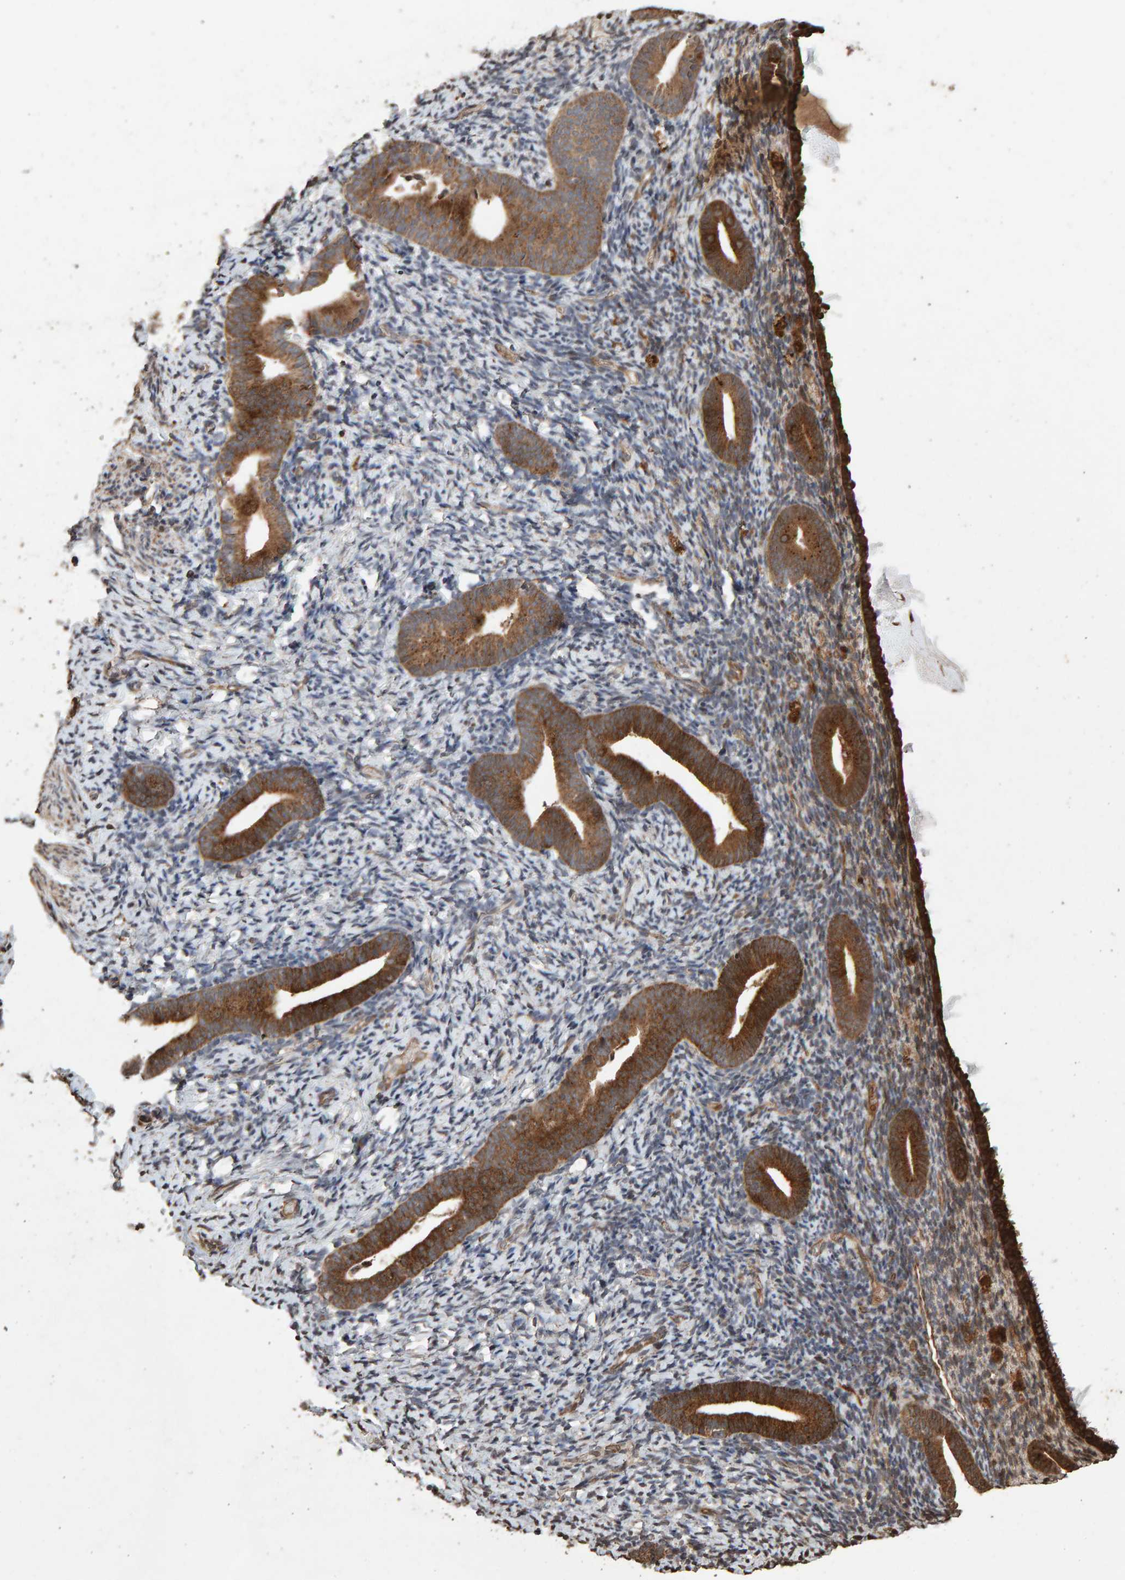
{"staining": {"intensity": "weak", "quantity": "25%-75%", "location": "cytoplasmic/membranous"}, "tissue": "endometrium", "cell_type": "Cells in endometrial stroma", "image_type": "normal", "snomed": [{"axis": "morphology", "description": "Normal tissue, NOS"}, {"axis": "topography", "description": "Endometrium"}], "caption": "Immunohistochemistry (IHC) of normal endometrium reveals low levels of weak cytoplasmic/membranous staining in approximately 25%-75% of cells in endometrial stroma.", "gene": "OSBP2", "patient": {"sex": "female", "age": 51}}